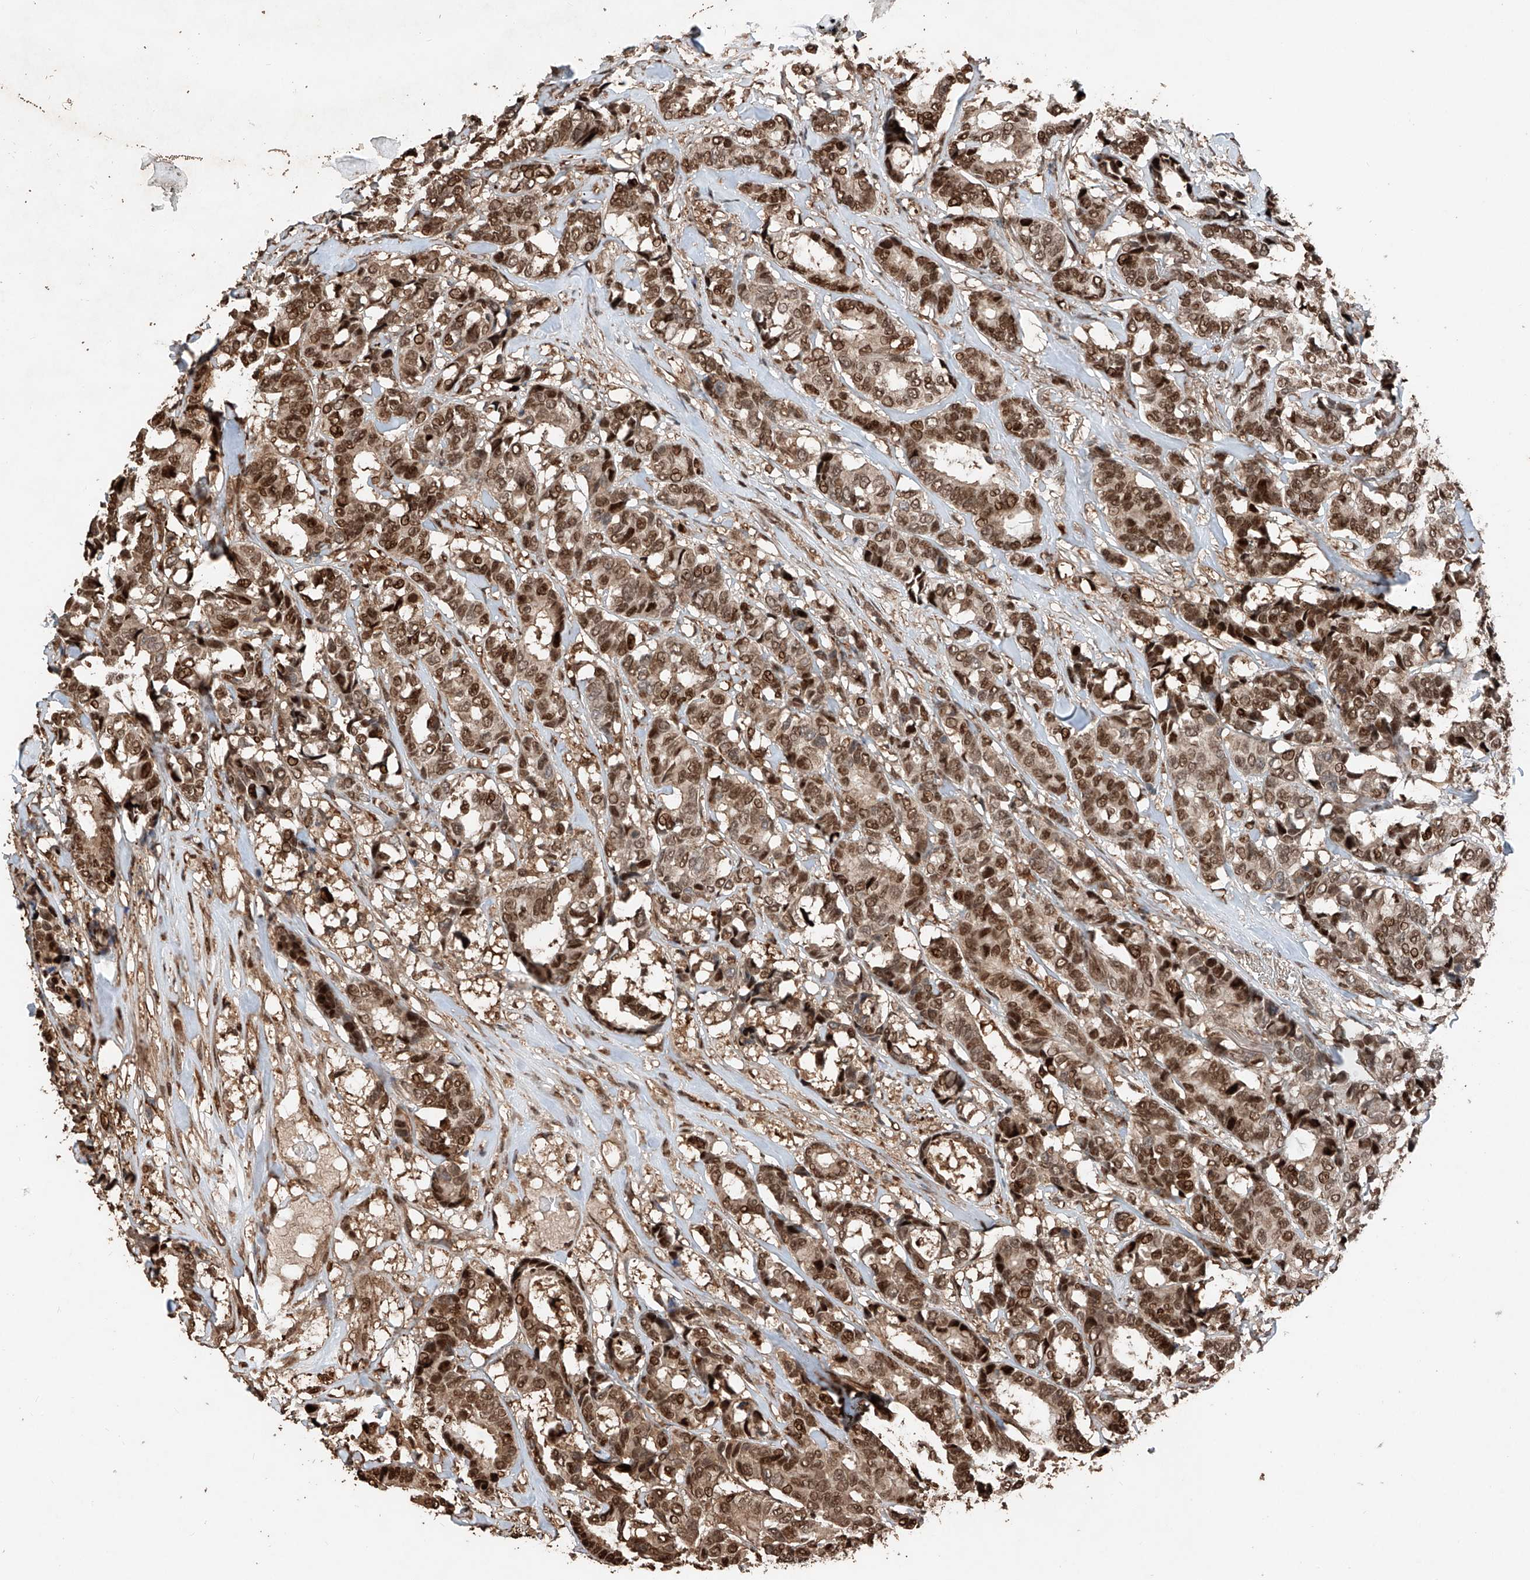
{"staining": {"intensity": "moderate", "quantity": ">75%", "location": "cytoplasmic/membranous,nuclear"}, "tissue": "breast cancer", "cell_type": "Tumor cells", "image_type": "cancer", "snomed": [{"axis": "morphology", "description": "Duct carcinoma"}, {"axis": "topography", "description": "Breast"}], "caption": "An image of human infiltrating ductal carcinoma (breast) stained for a protein shows moderate cytoplasmic/membranous and nuclear brown staining in tumor cells.", "gene": "RMND1", "patient": {"sex": "female", "age": 87}}